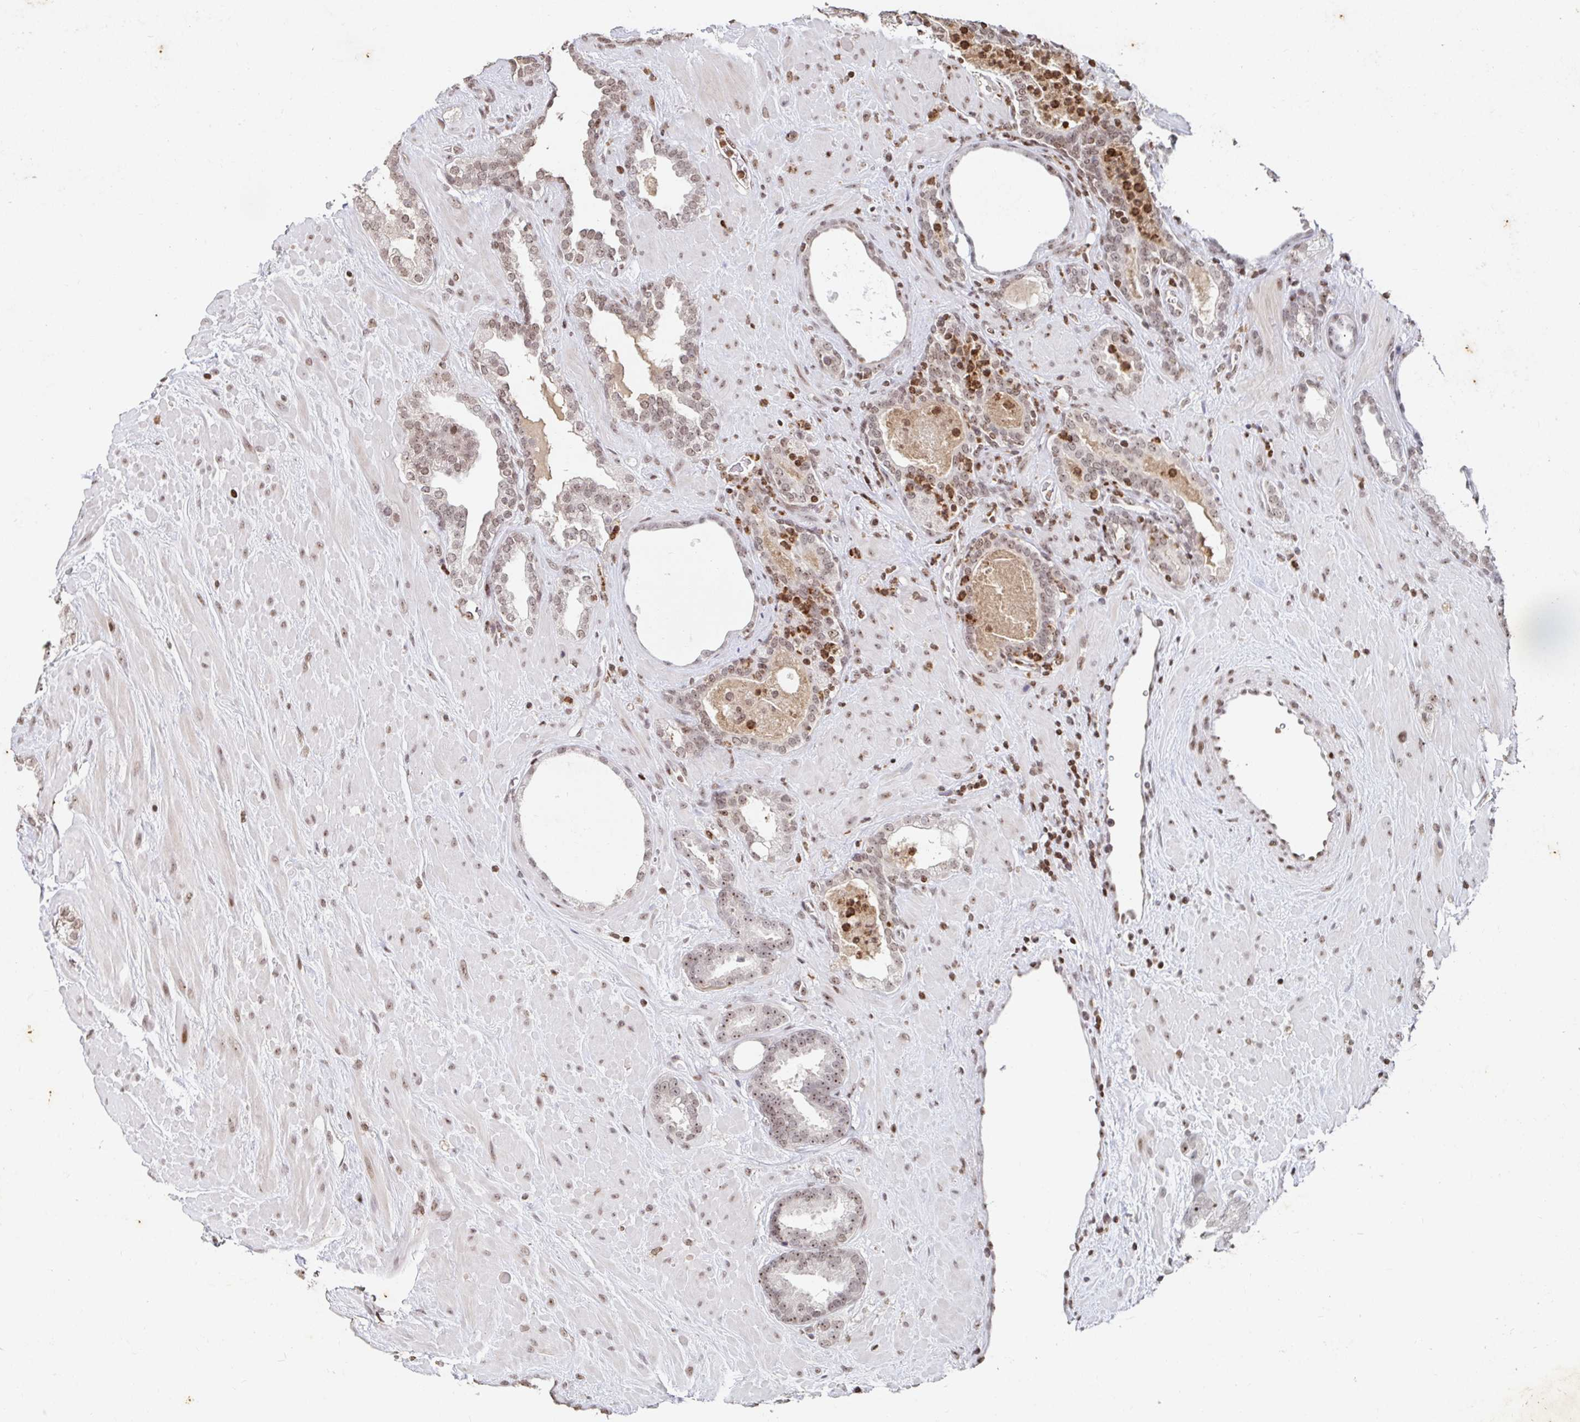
{"staining": {"intensity": "moderate", "quantity": ">75%", "location": "nuclear"}, "tissue": "prostate cancer", "cell_type": "Tumor cells", "image_type": "cancer", "snomed": [{"axis": "morphology", "description": "Adenocarcinoma, Low grade"}, {"axis": "topography", "description": "Prostate"}], "caption": "An immunohistochemistry histopathology image of neoplastic tissue is shown. Protein staining in brown shows moderate nuclear positivity in adenocarcinoma (low-grade) (prostate) within tumor cells.", "gene": "C19orf53", "patient": {"sex": "male", "age": 62}}